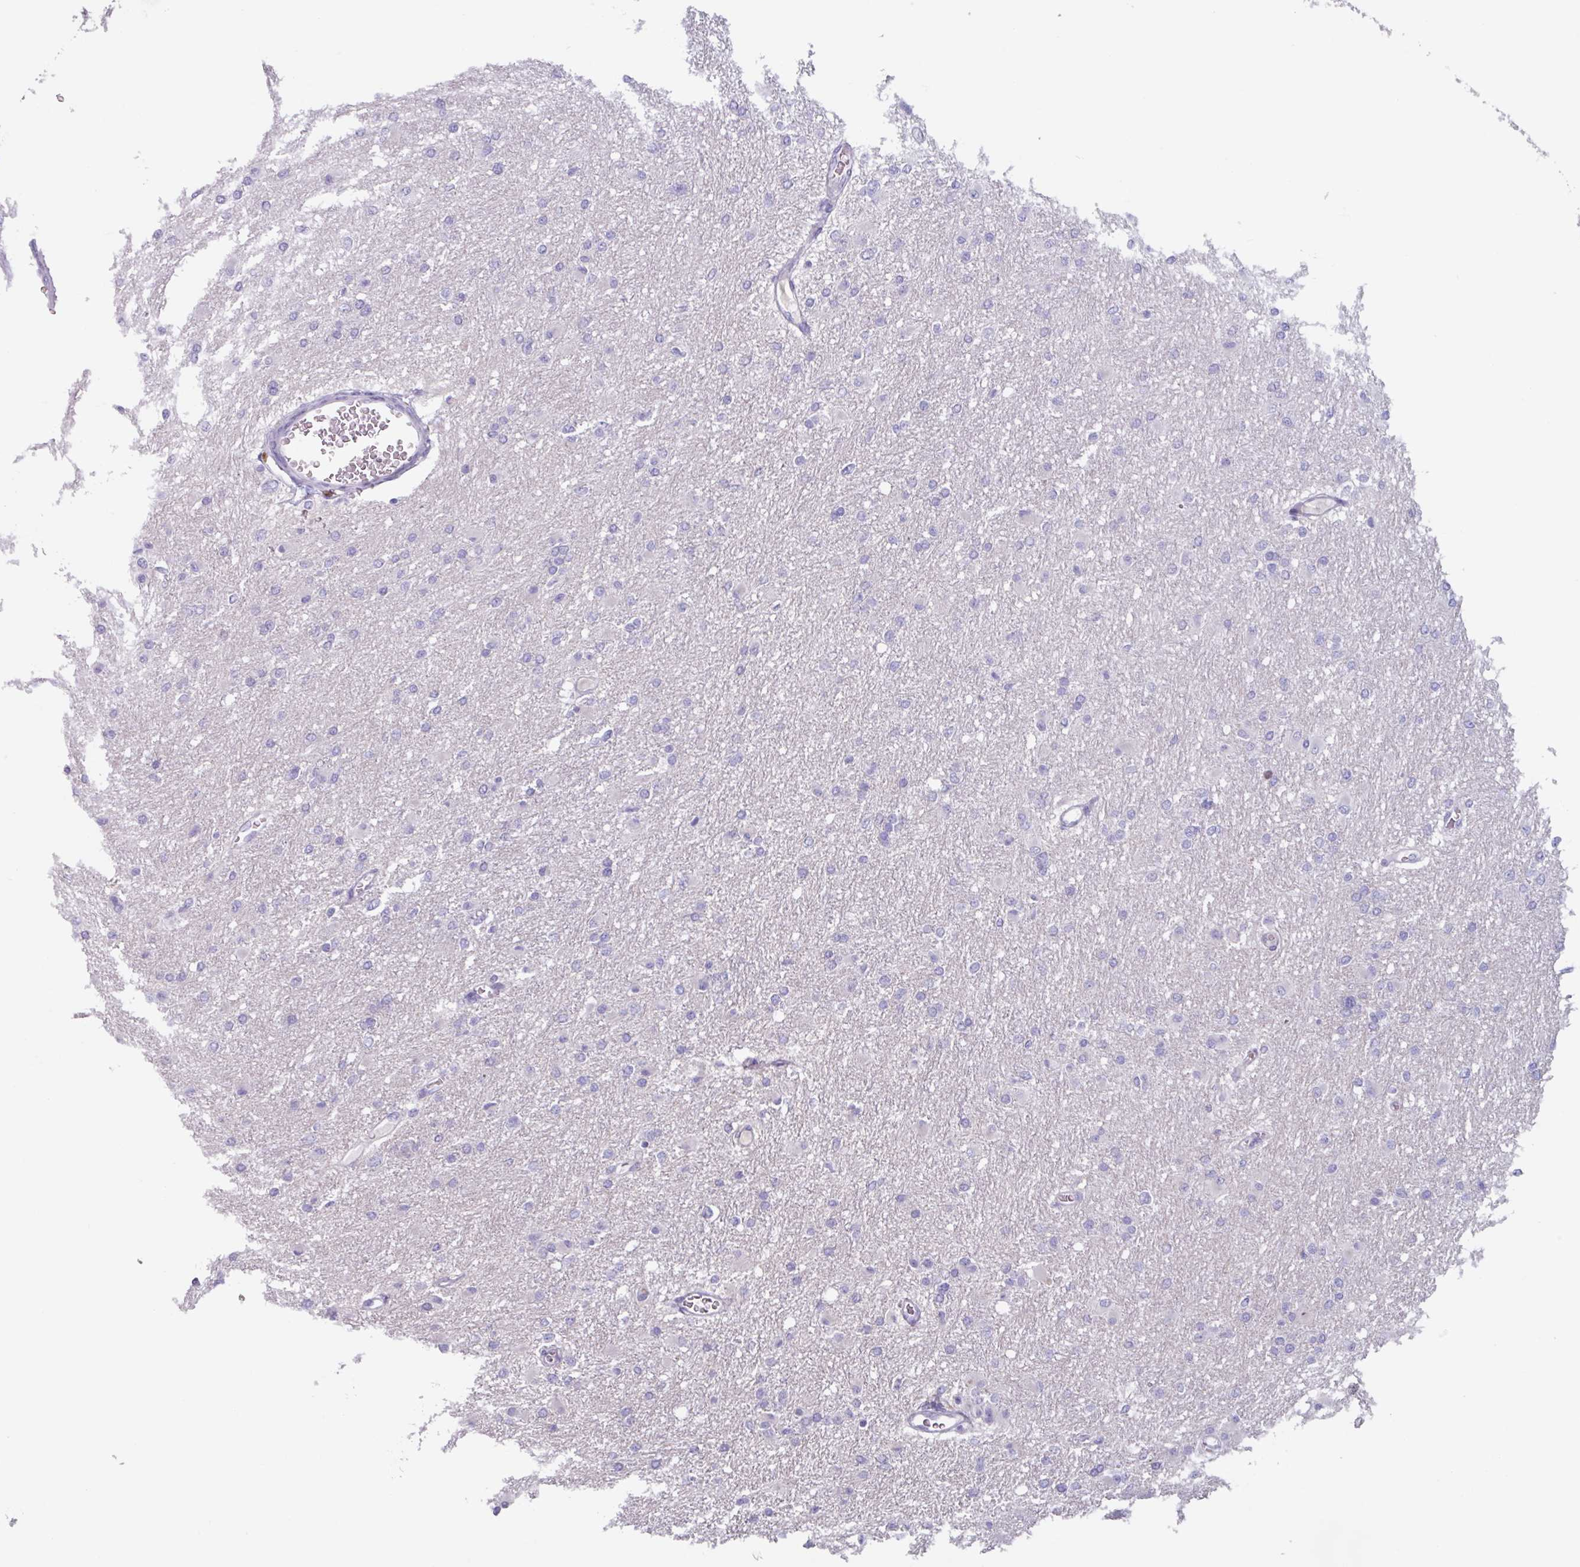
{"staining": {"intensity": "negative", "quantity": "none", "location": "none"}, "tissue": "glioma", "cell_type": "Tumor cells", "image_type": "cancer", "snomed": [{"axis": "morphology", "description": "Glioma, malignant, High grade"}, {"axis": "topography", "description": "Cerebral cortex"}], "caption": "Tumor cells are negative for protein expression in human malignant glioma (high-grade).", "gene": "OR2T10", "patient": {"sex": "female", "age": 36}}